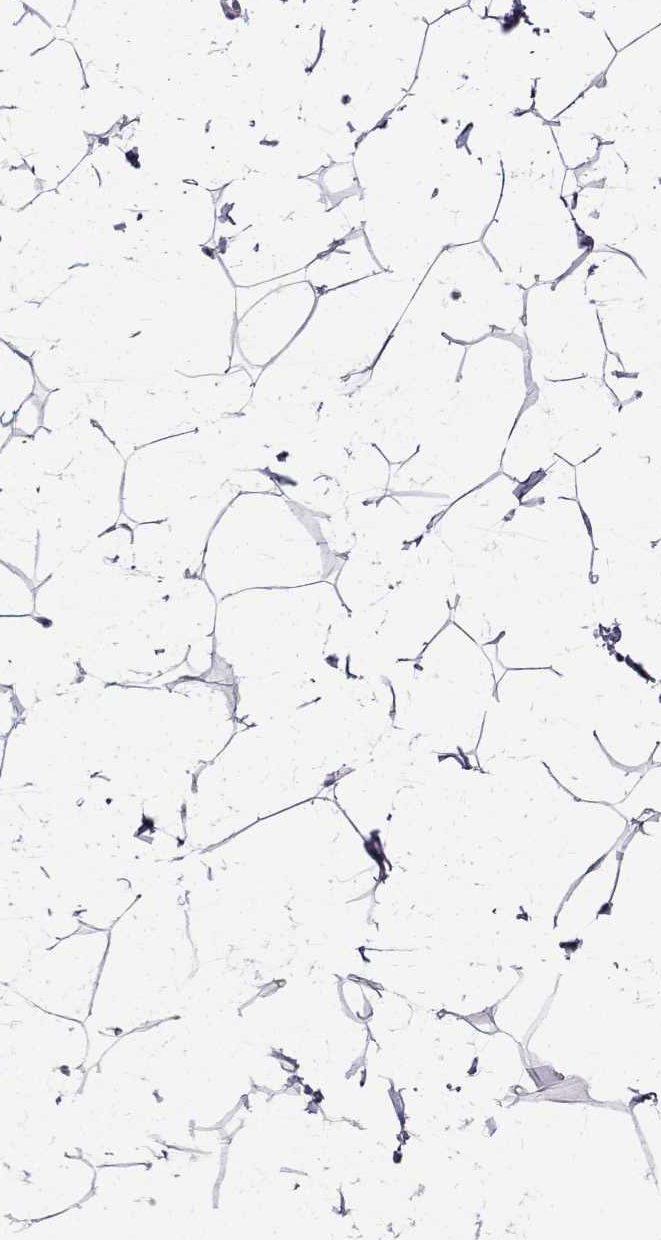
{"staining": {"intensity": "negative", "quantity": "none", "location": "none"}, "tissue": "breast", "cell_type": "Adipocytes", "image_type": "normal", "snomed": [{"axis": "morphology", "description": "Normal tissue, NOS"}, {"axis": "topography", "description": "Breast"}], "caption": "Immunohistochemistry (IHC) histopathology image of normal human breast stained for a protein (brown), which reveals no staining in adipocytes. (DAB immunohistochemistry (IHC) visualized using brightfield microscopy, high magnification).", "gene": "TEX55", "patient": {"sex": "female", "age": 32}}